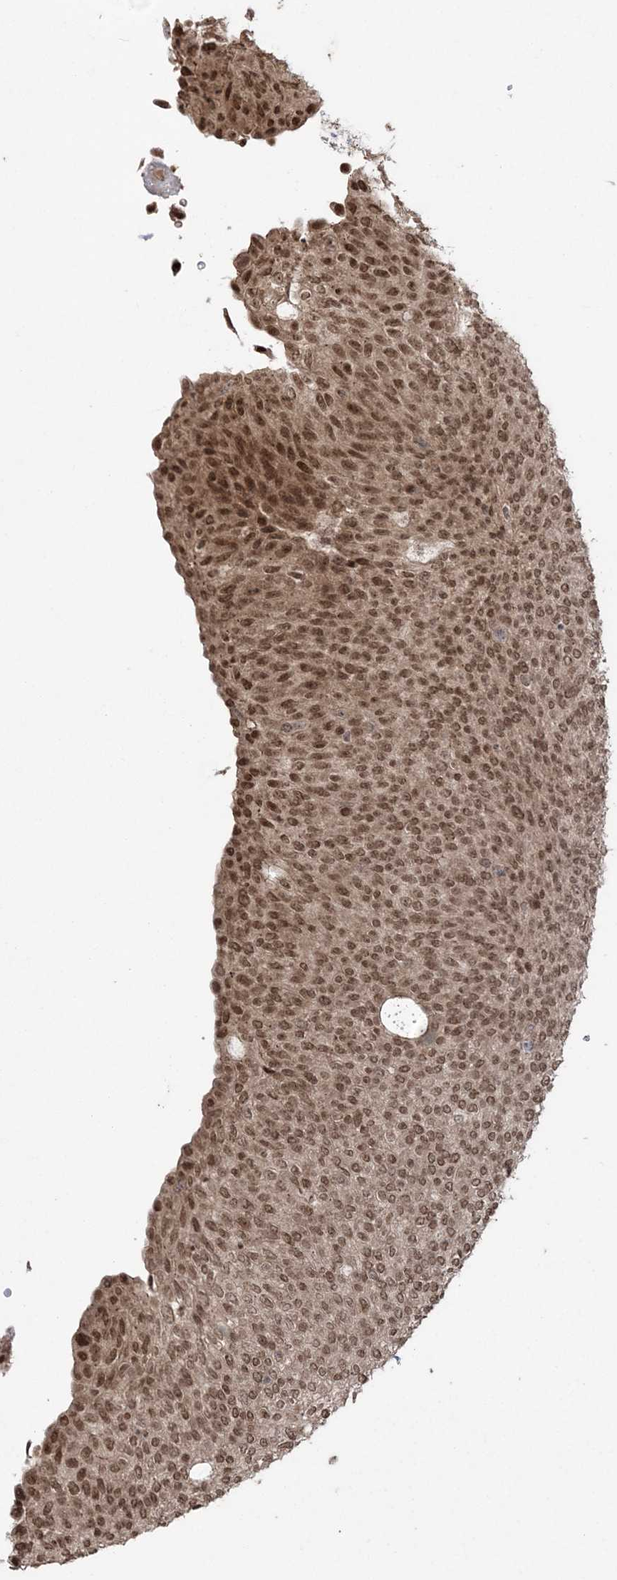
{"staining": {"intensity": "moderate", "quantity": ">75%", "location": "cytoplasmic/membranous,nuclear"}, "tissue": "urothelial cancer", "cell_type": "Tumor cells", "image_type": "cancer", "snomed": [{"axis": "morphology", "description": "Urothelial carcinoma, Low grade"}, {"axis": "topography", "description": "Urinary bladder"}], "caption": "The photomicrograph displays immunohistochemical staining of low-grade urothelial carcinoma. There is moderate cytoplasmic/membranous and nuclear staining is appreciated in about >75% of tumor cells.", "gene": "EPB41L4A", "patient": {"sex": "female", "age": 79}}